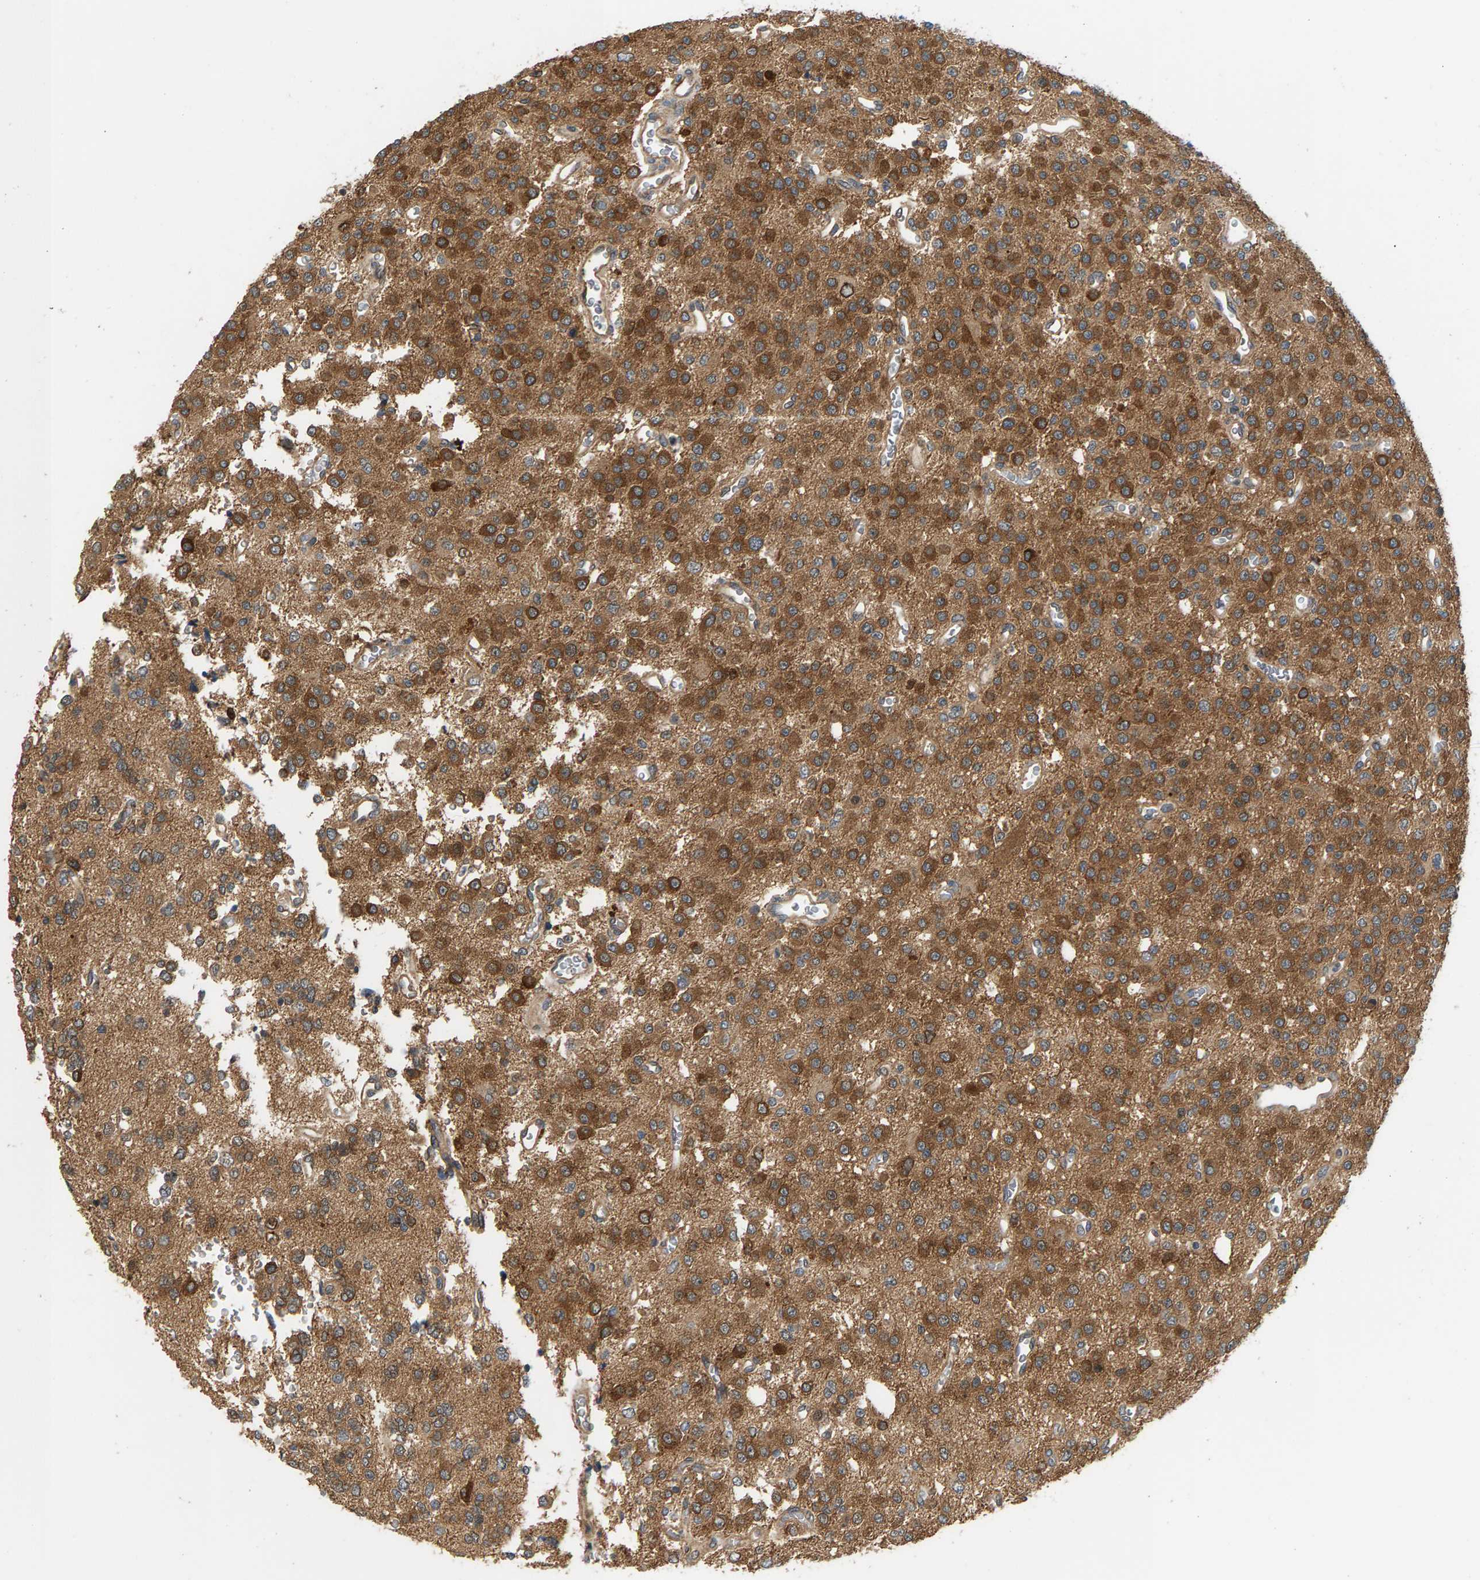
{"staining": {"intensity": "moderate", "quantity": ">75%", "location": "cytoplasmic/membranous"}, "tissue": "glioma", "cell_type": "Tumor cells", "image_type": "cancer", "snomed": [{"axis": "morphology", "description": "Glioma, malignant, Low grade"}, {"axis": "topography", "description": "Brain"}], "caption": "High-magnification brightfield microscopy of malignant low-grade glioma stained with DAB (3,3'-diaminobenzidine) (brown) and counterstained with hematoxylin (blue). tumor cells exhibit moderate cytoplasmic/membranous positivity is identified in about>75% of cells.", "gene": "MAP2K5", "patient": {"sex": "male", "age": 38}}